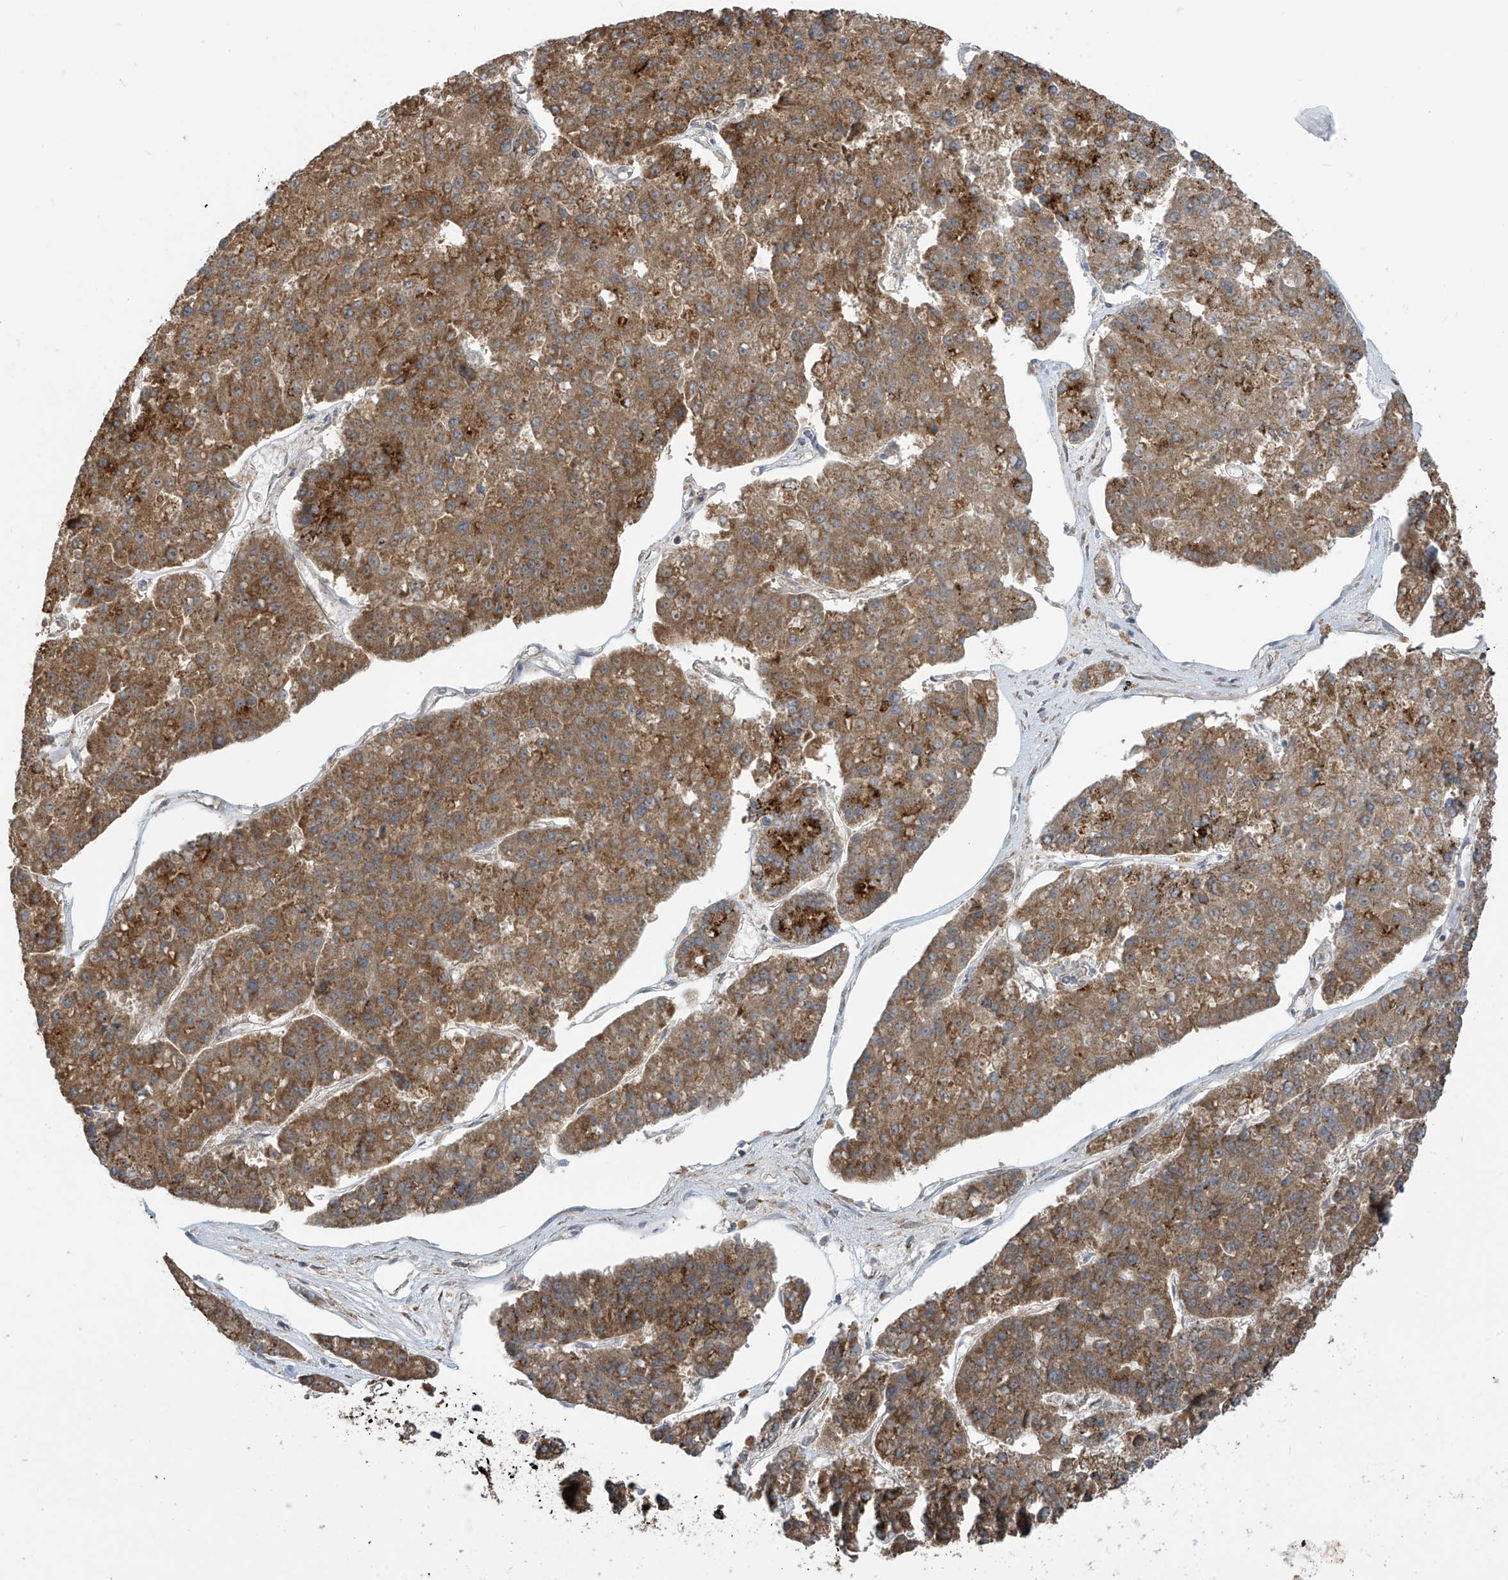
{"staining": {"intensity": "moderate", "quantity": ">75%", "location": "cytoplasmic/membranous"}, "tissue": "pancreatic cancer", "cell_type": "Tumor cells", "image_type": "cancer", "snomed": [{"axis": "morphology", "description": "Adenocarcinoma, NOS"}, {"axis": "topography", "description": "Pancreas"}], "caption": "Moderate cytoplasmic/membranous positivity for a protein is seen in about >75% of tumor cells of pancreatic adenocarcinoma using immunohistochemistry (IHC).", "gene": "PNPT1", "patient": {"sex": "male", "age": 50}}